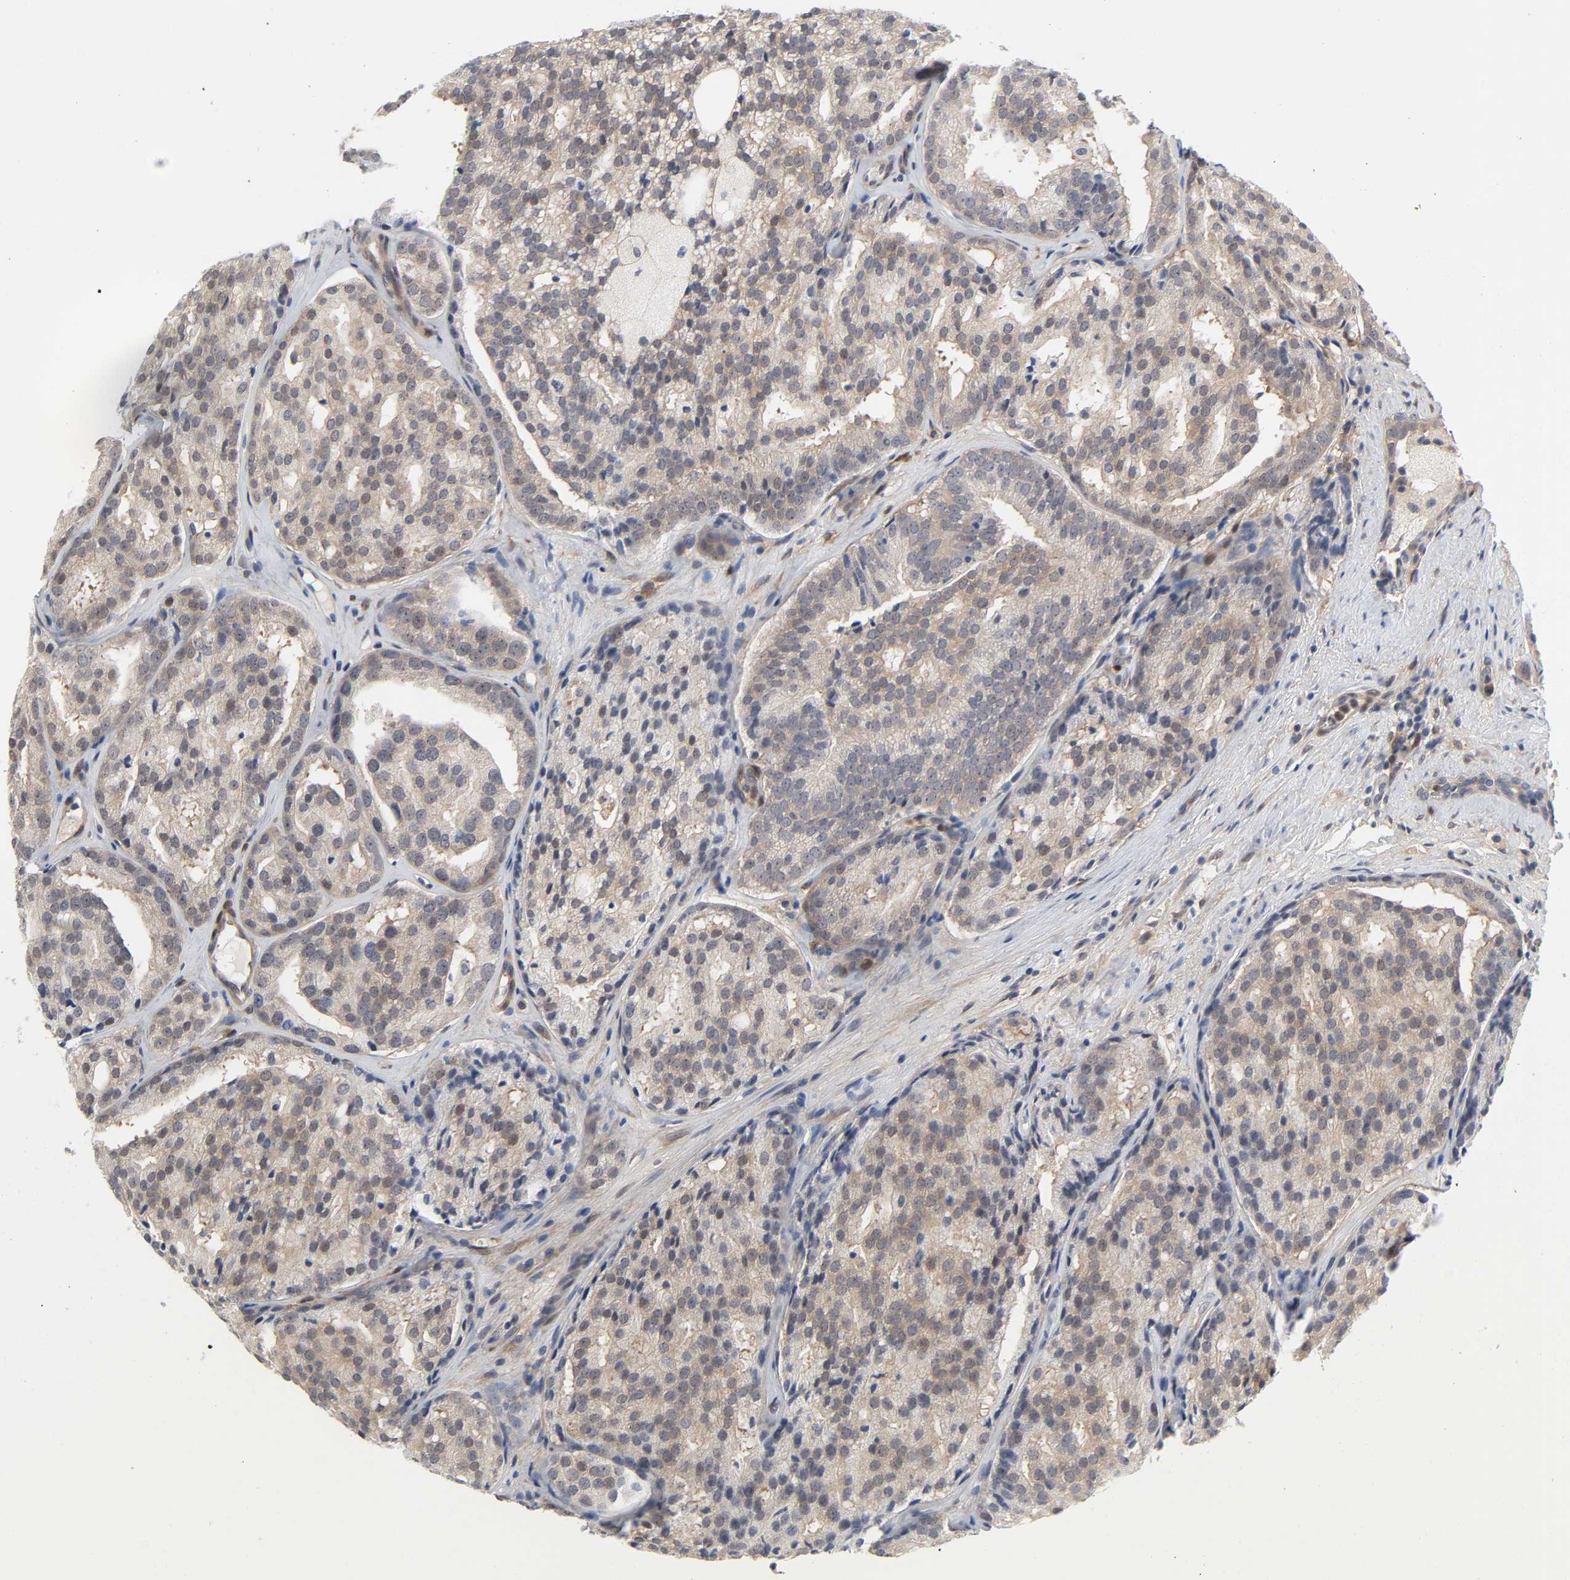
{"staining": {"intensity": "weak", "quantity": ">75%", "location": "cytoplasmic/membranous"}, "tissue": "prostate cancer", "cell_type": "Tumor cells", "image_type": "cancer", "snomed": [{"axis": "morphology", "description": "Adenocarcinoma, High grade"}, {"axis": "topography", "description": "Prostate"}], "caption": "Prostate cancer was stained to show a protein in brown. There is low levels of weak cytoplasmic/membranous expression in approximately >75% of tumor cells.", "gene": "PTEN", "patient": {"sex": "male", "age": 64}}